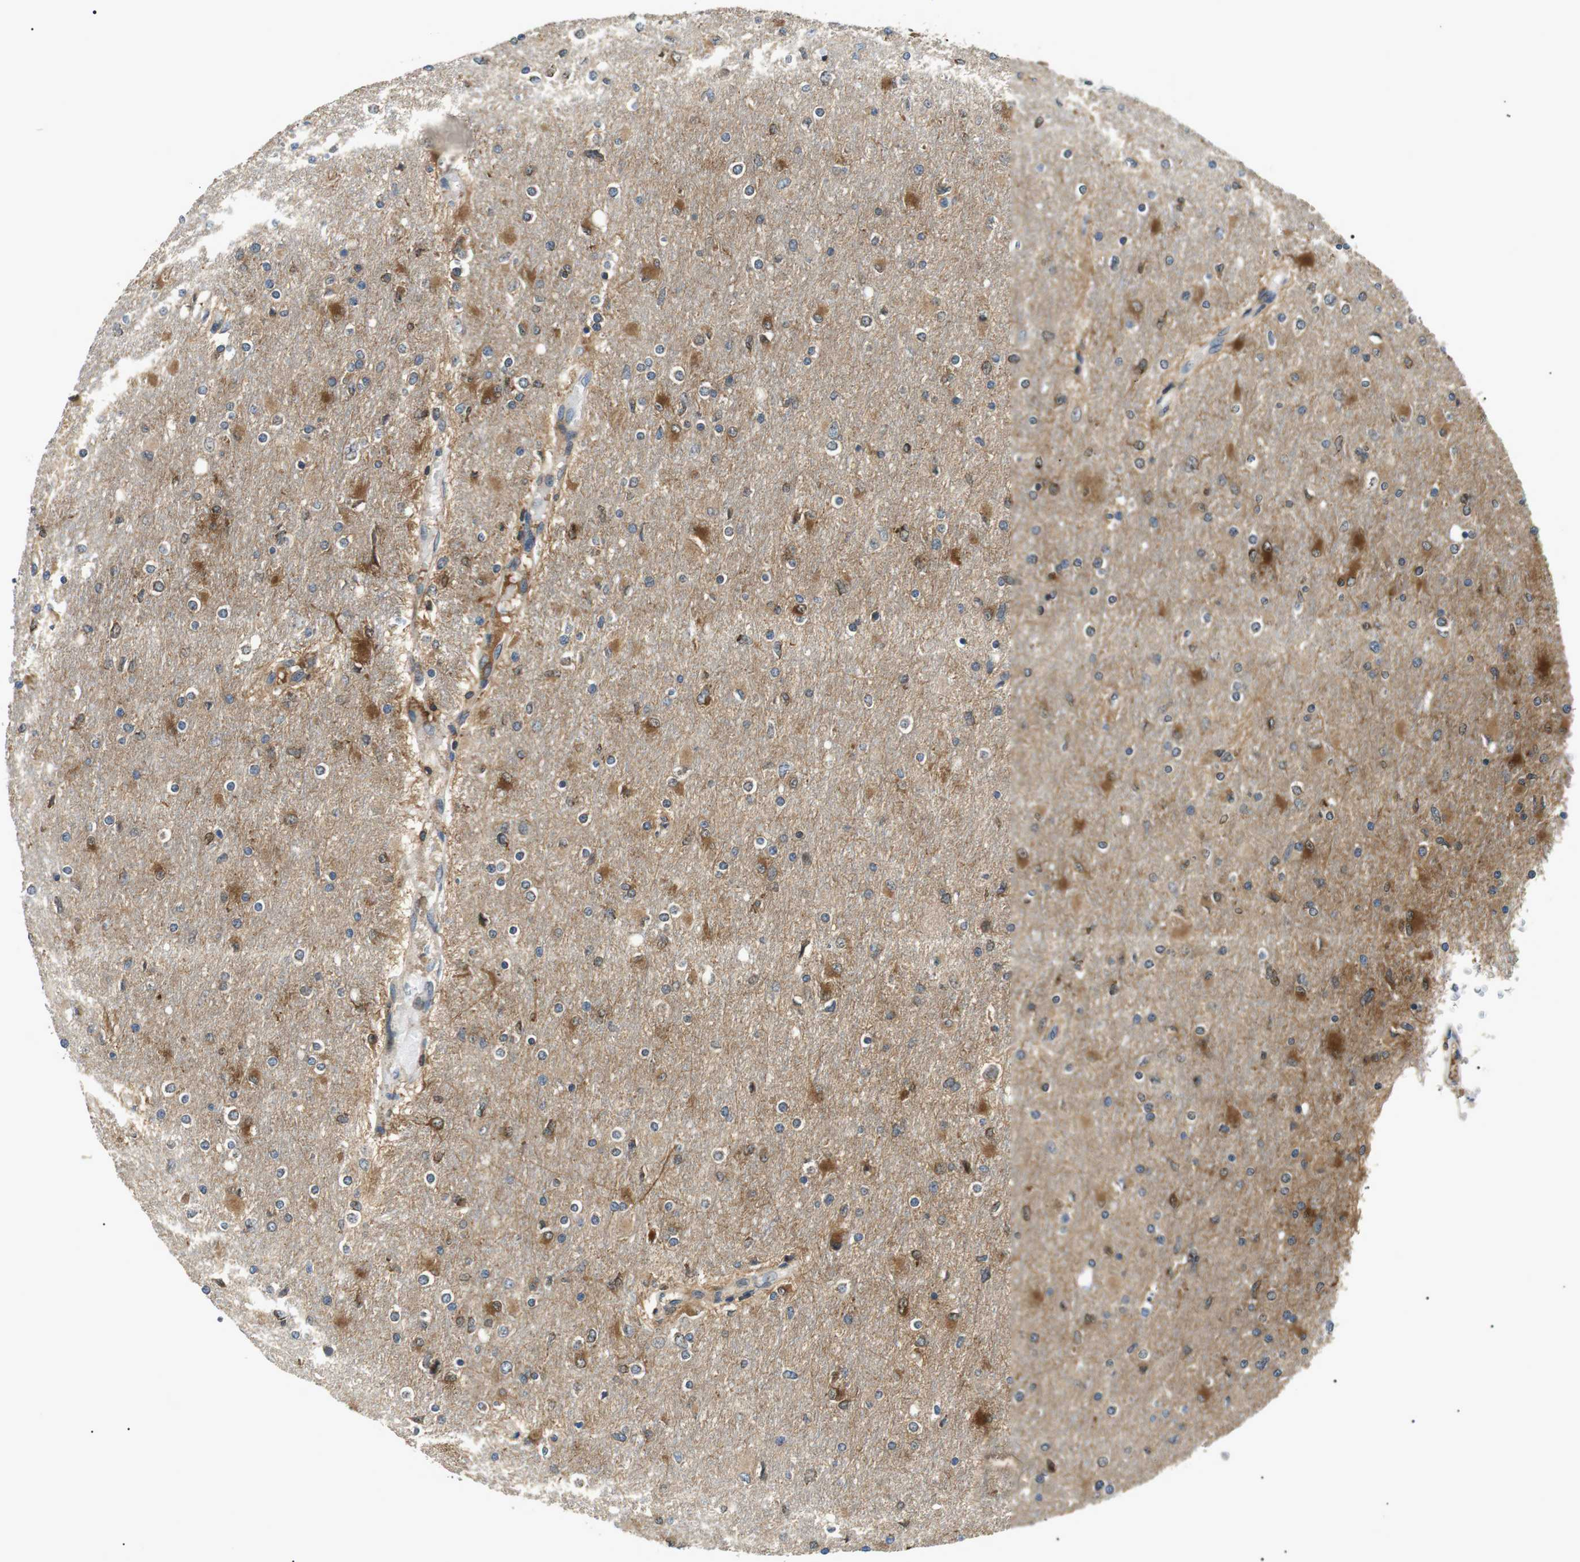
{"staining": {"intensity": "moderate", "quantity": "25%-75%", "location": "cytoplasmic/membranous"}, "tissue": "glioma", "cell_type": "Tumor cells", "image_type": "cancer", "snomed": [{"axis": "morphology", "description": "Glioma, malignant, High grade"}, {"axis": "topography", "description": "Cerebral cortex"}], "caption": "Malignant glioma (high-grade) stained with DAB immunohistochemistry (IHC) displays medium levels of moderate cytoplasmic/membranous staining in about 25%-75% of tumor cells. The protein of interest is stained brown, and the nuclei are stained in blue (DAB IHC with brightfield microscopy, high magnification).", "gene": "RAB9A", "patient": {"sex": "female", "age": 36}}